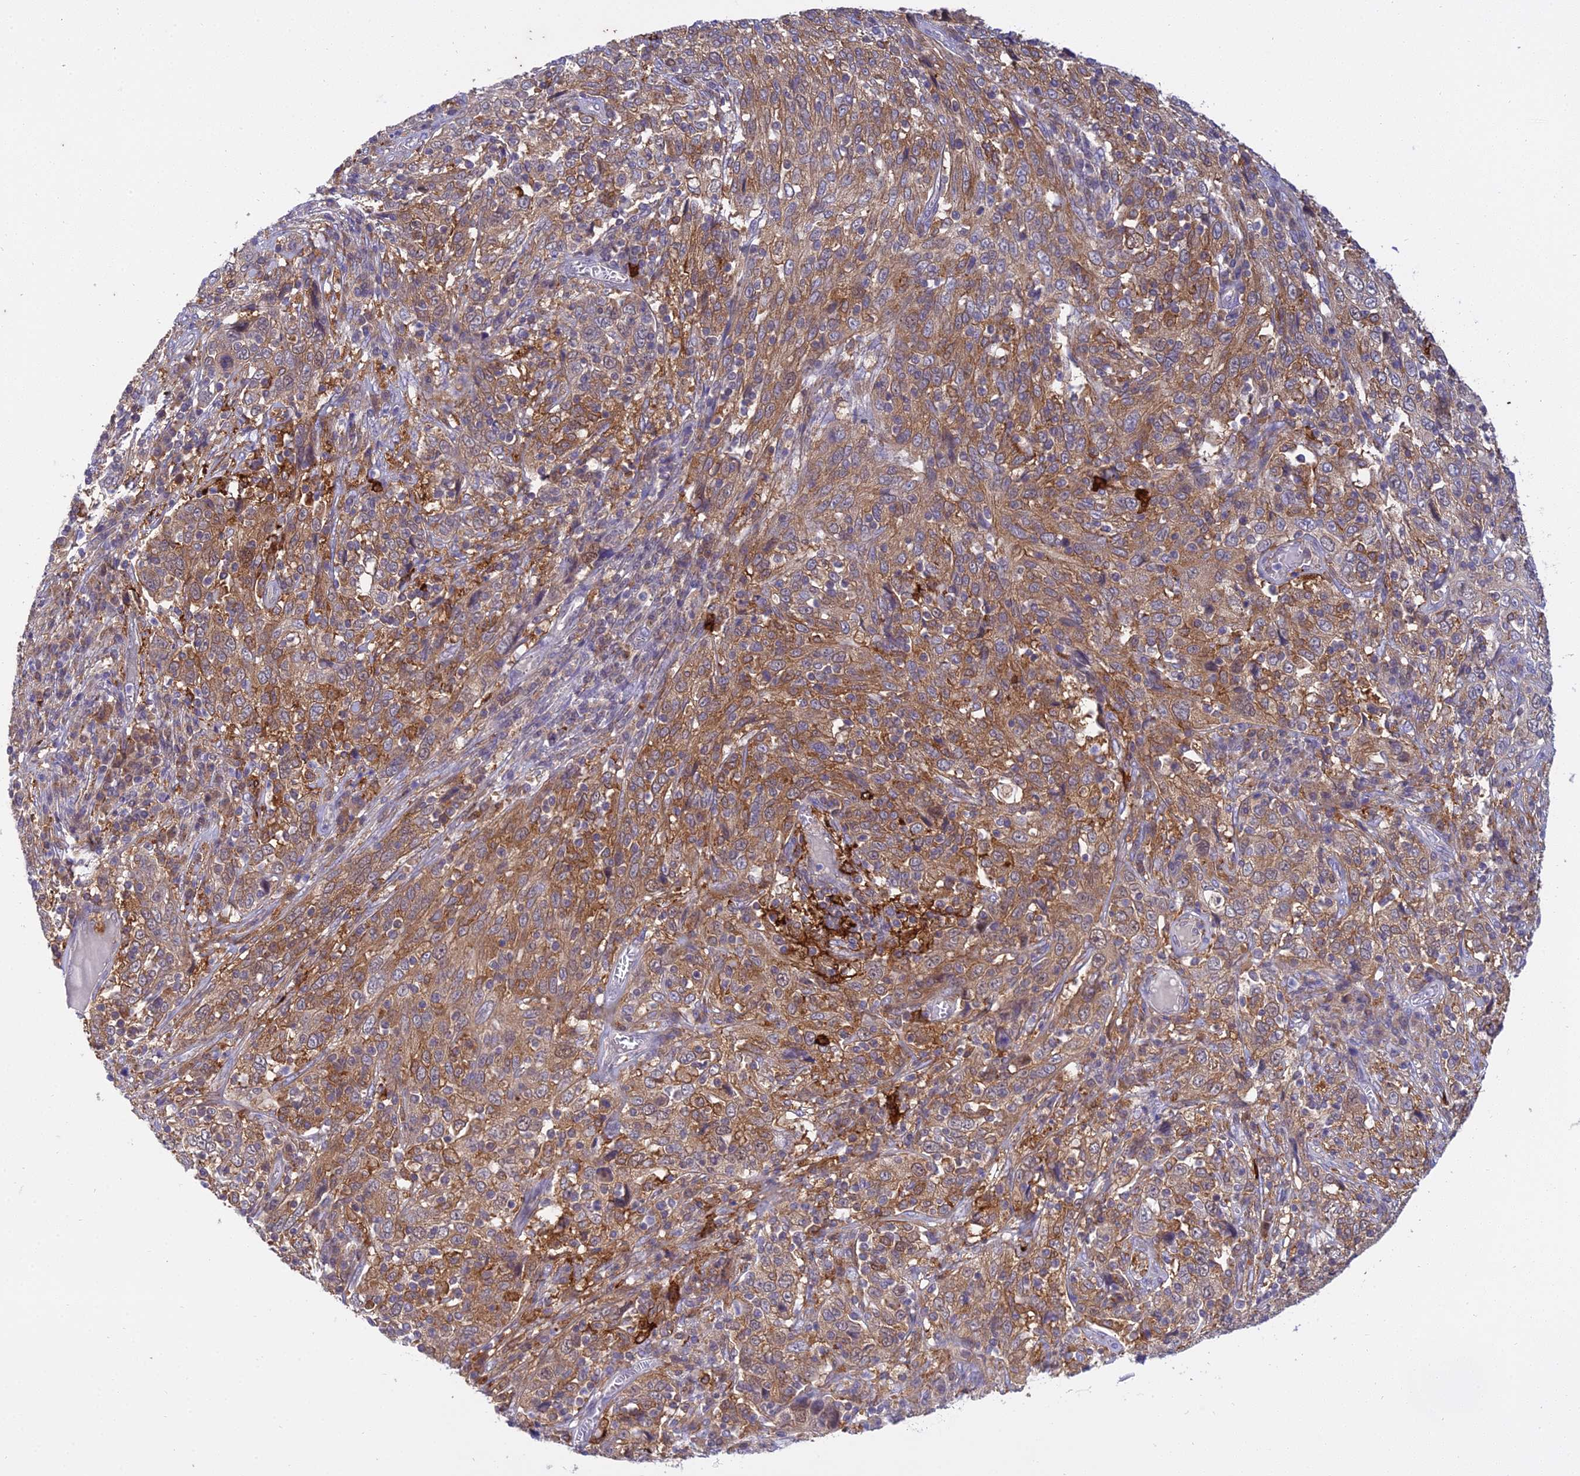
{"staining": {"intensity": "moderate", "quantity": "25%-75%", "location": "cytoplasmic/membranous"}, "tissue": "cervical cancer", "cell_type": "Tumor cells", "image_type": "cancer", "snomed": [{"axis": "morphology", "description": "Squamous cell carcinoma, NOS"}, {"axis": "topography", "description": "Cervix"}], "caption": "Cervical cancer (squamous cell carcinoma) stained with immunohistochemistry (IHC) demonstrates moderate cytoplasmic/membranous staining in about 25%-75% of tumor cells. The protein of interest is stained brown, and the nuclei are stained in blue (DAB IHC with brightfield microscopy, high magnification).", "gene": "UBE2G1", "patient": {"sex": "female", "age": 46}}